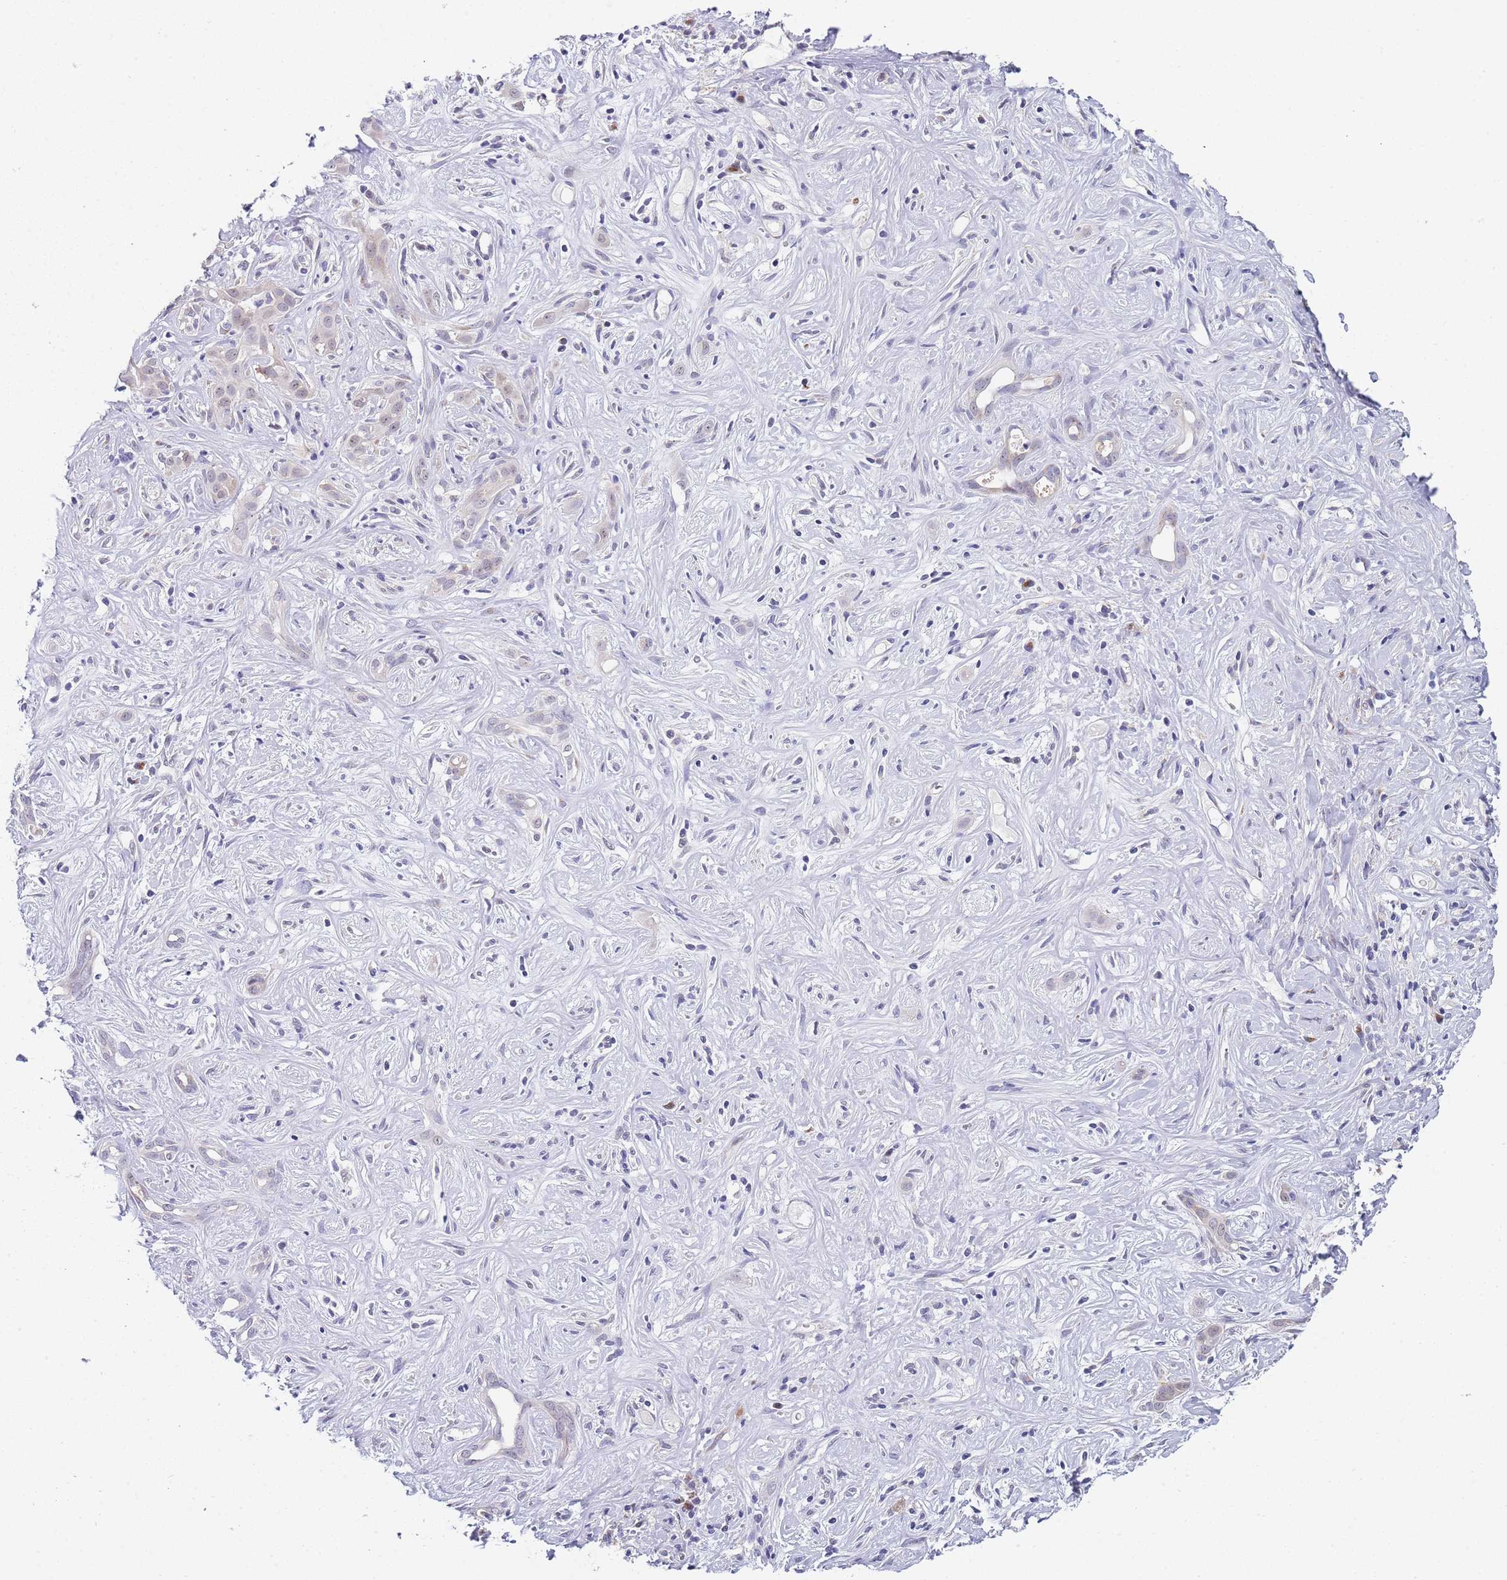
{"staining": {"intensity": "negative", "quantity": "none", "location": "none"}, "tissue": "liver cancer", "cell_type": "Tumor cells", "image_type": "cancer", "snomed": [{"axis": "morphology", "description": "Cholangiocarcinoma"}, {"axis": "topography", "description": "Liver"}], "caption": "An immunohistochemistry photomicrograph of liver cancer (cholangiocarcinoma) is shown. There is no staining in tumor cells of liver cancer (cholangiocarcinoma).", "gene": "PLCL2", "patient": {"sex": "male", "age": 67}}